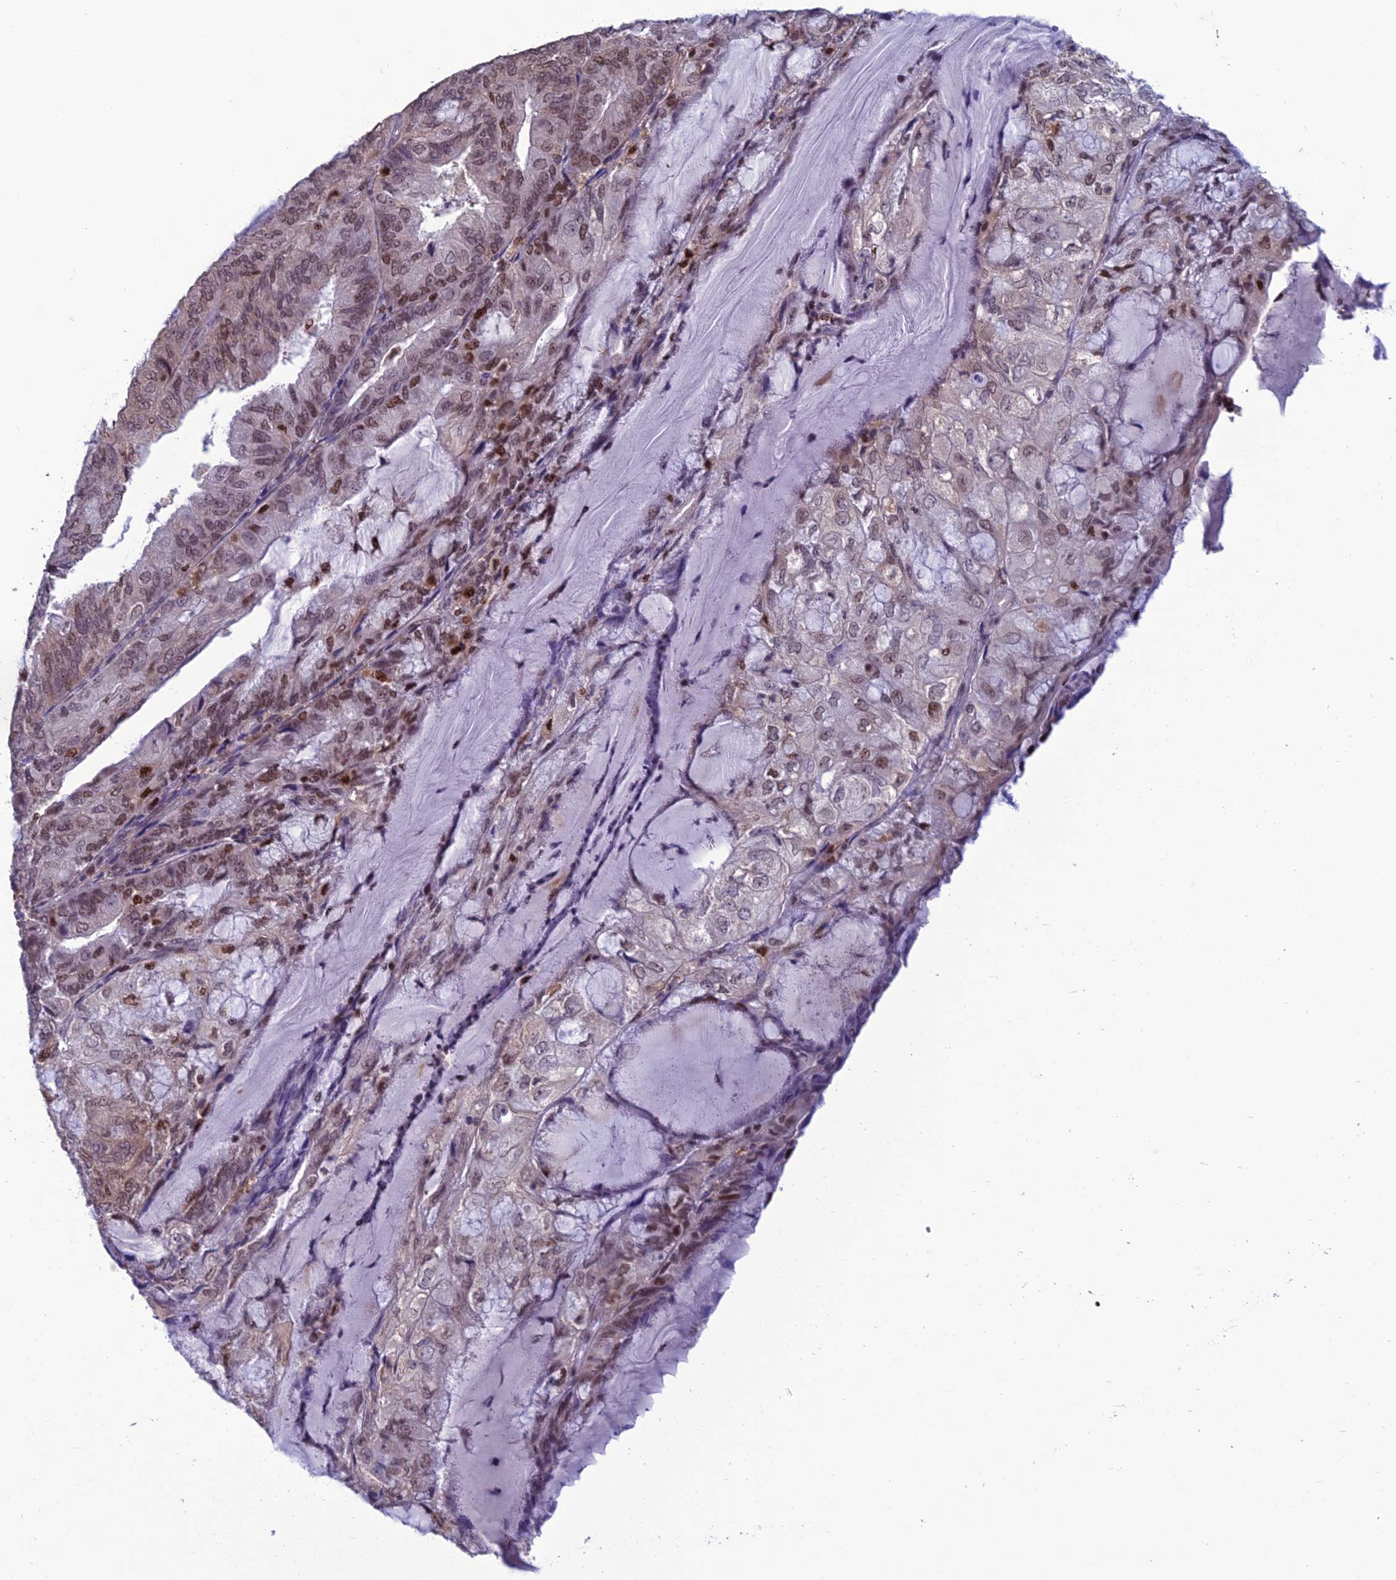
{"staining": {"intensity": "moderate", "quantity": ">75%", "location": "nuclear"}, "tissue": "endometrial cancer", "cell_type": "Tumor cells", "image_type": "cancer", "snomed": [{"axis": "morphology", "description": "Adenocarcinoma, NOS"}, {"axis": "topography", "description": "Endometrium"}], "caption": "Protein expression by immunohistochemistry demonstrates moderate nuclear positivity in about >75% of tumor cells in endometrial cancer (adenocarcinoma).", "gene": "MIS12", "patient": {"sex": "female", "age": 81}}